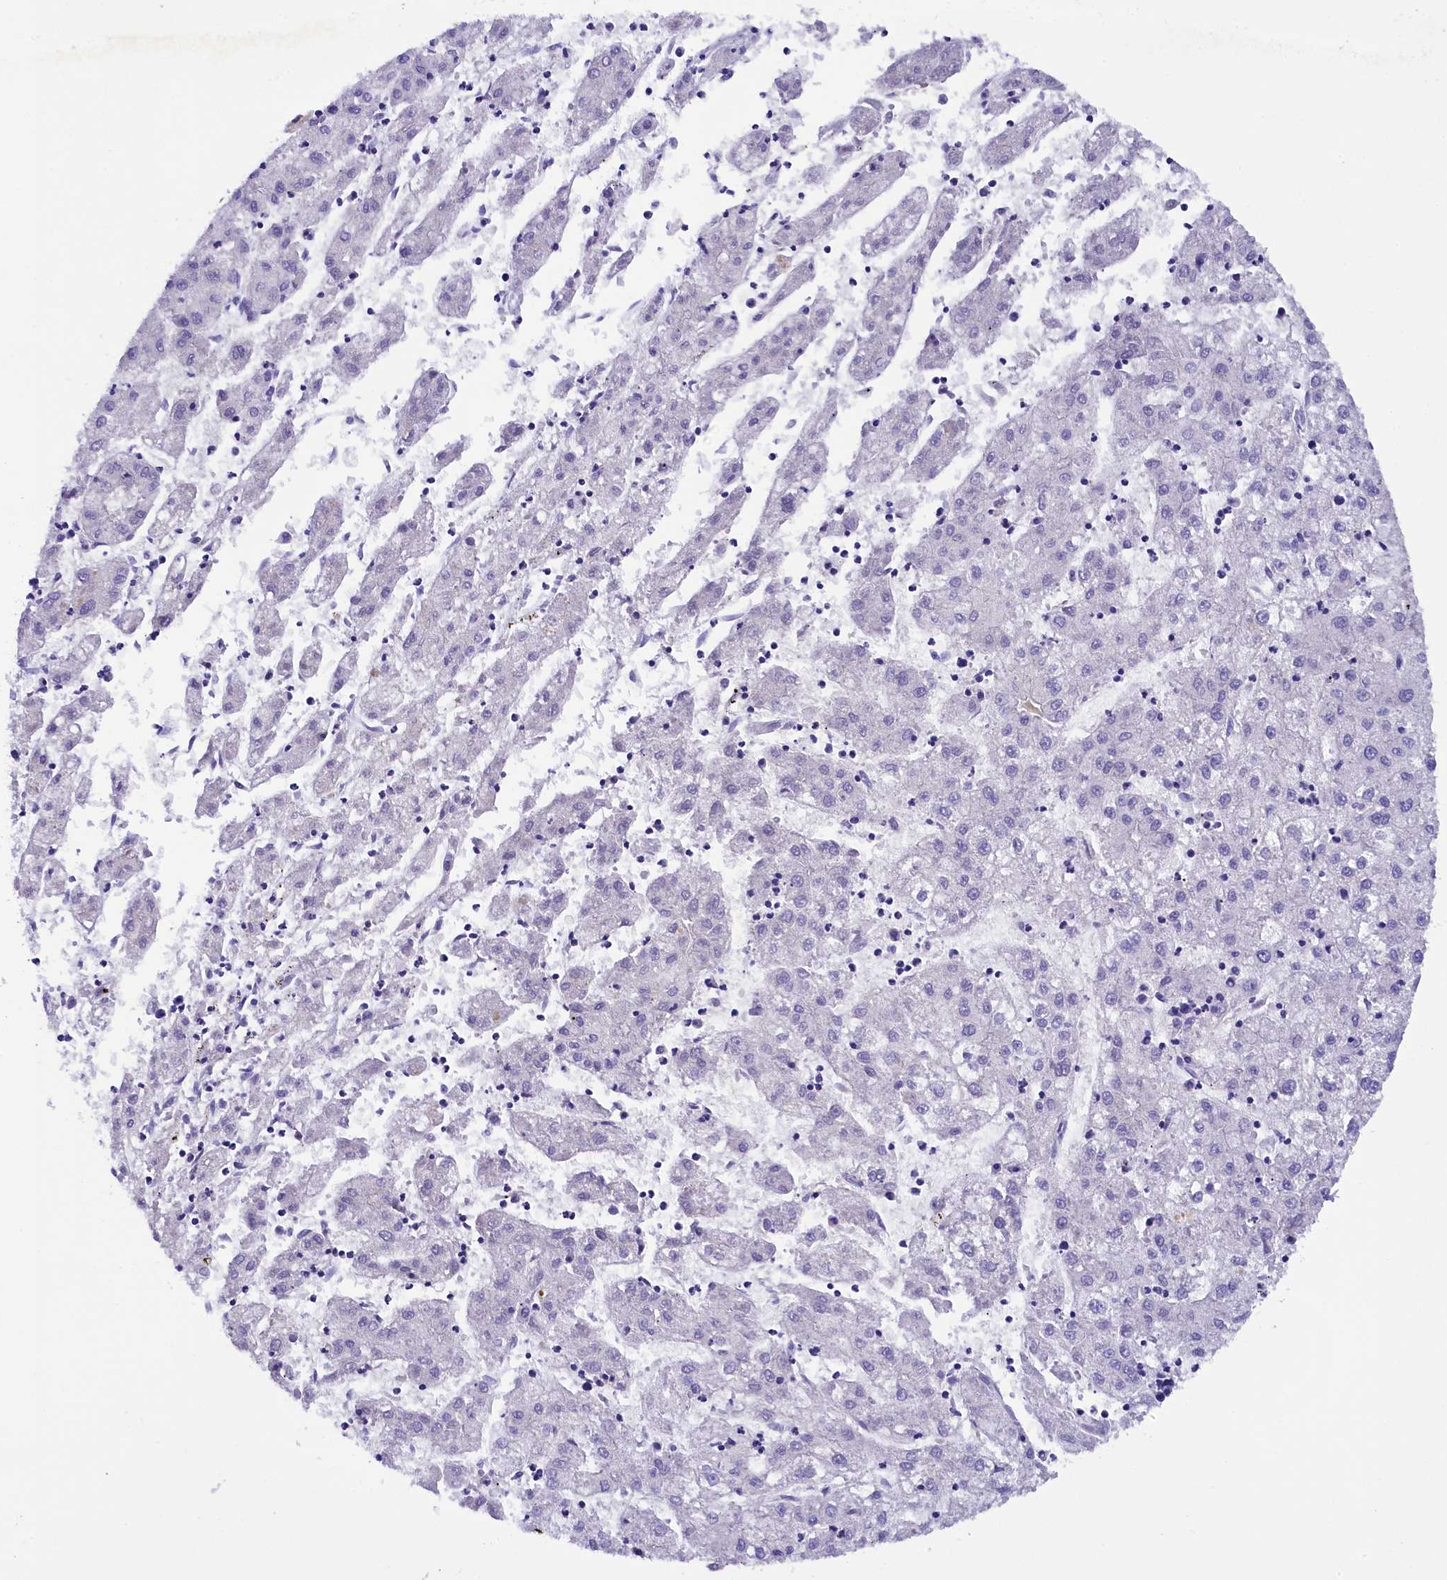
{"staining": {"intensity": "negative", "quantity": "none", "location": "none"}, "tissue": "liver cancer", "cell_type": "Tumor cells", "image_type": "cancer", "snomed": [{"axis": "morphology", "description": "Carcinoma, Hepatocellular, NOS"}, {"axis": "topography", "description": "Liver"}], "caption": "This is a micrograph of IHC staining of liver cancer (hepatocellular carcinoma), which shows no positivity in tumor cells.", "gene": "SOD3", "patient": {"sex": "male", "age": 72}}